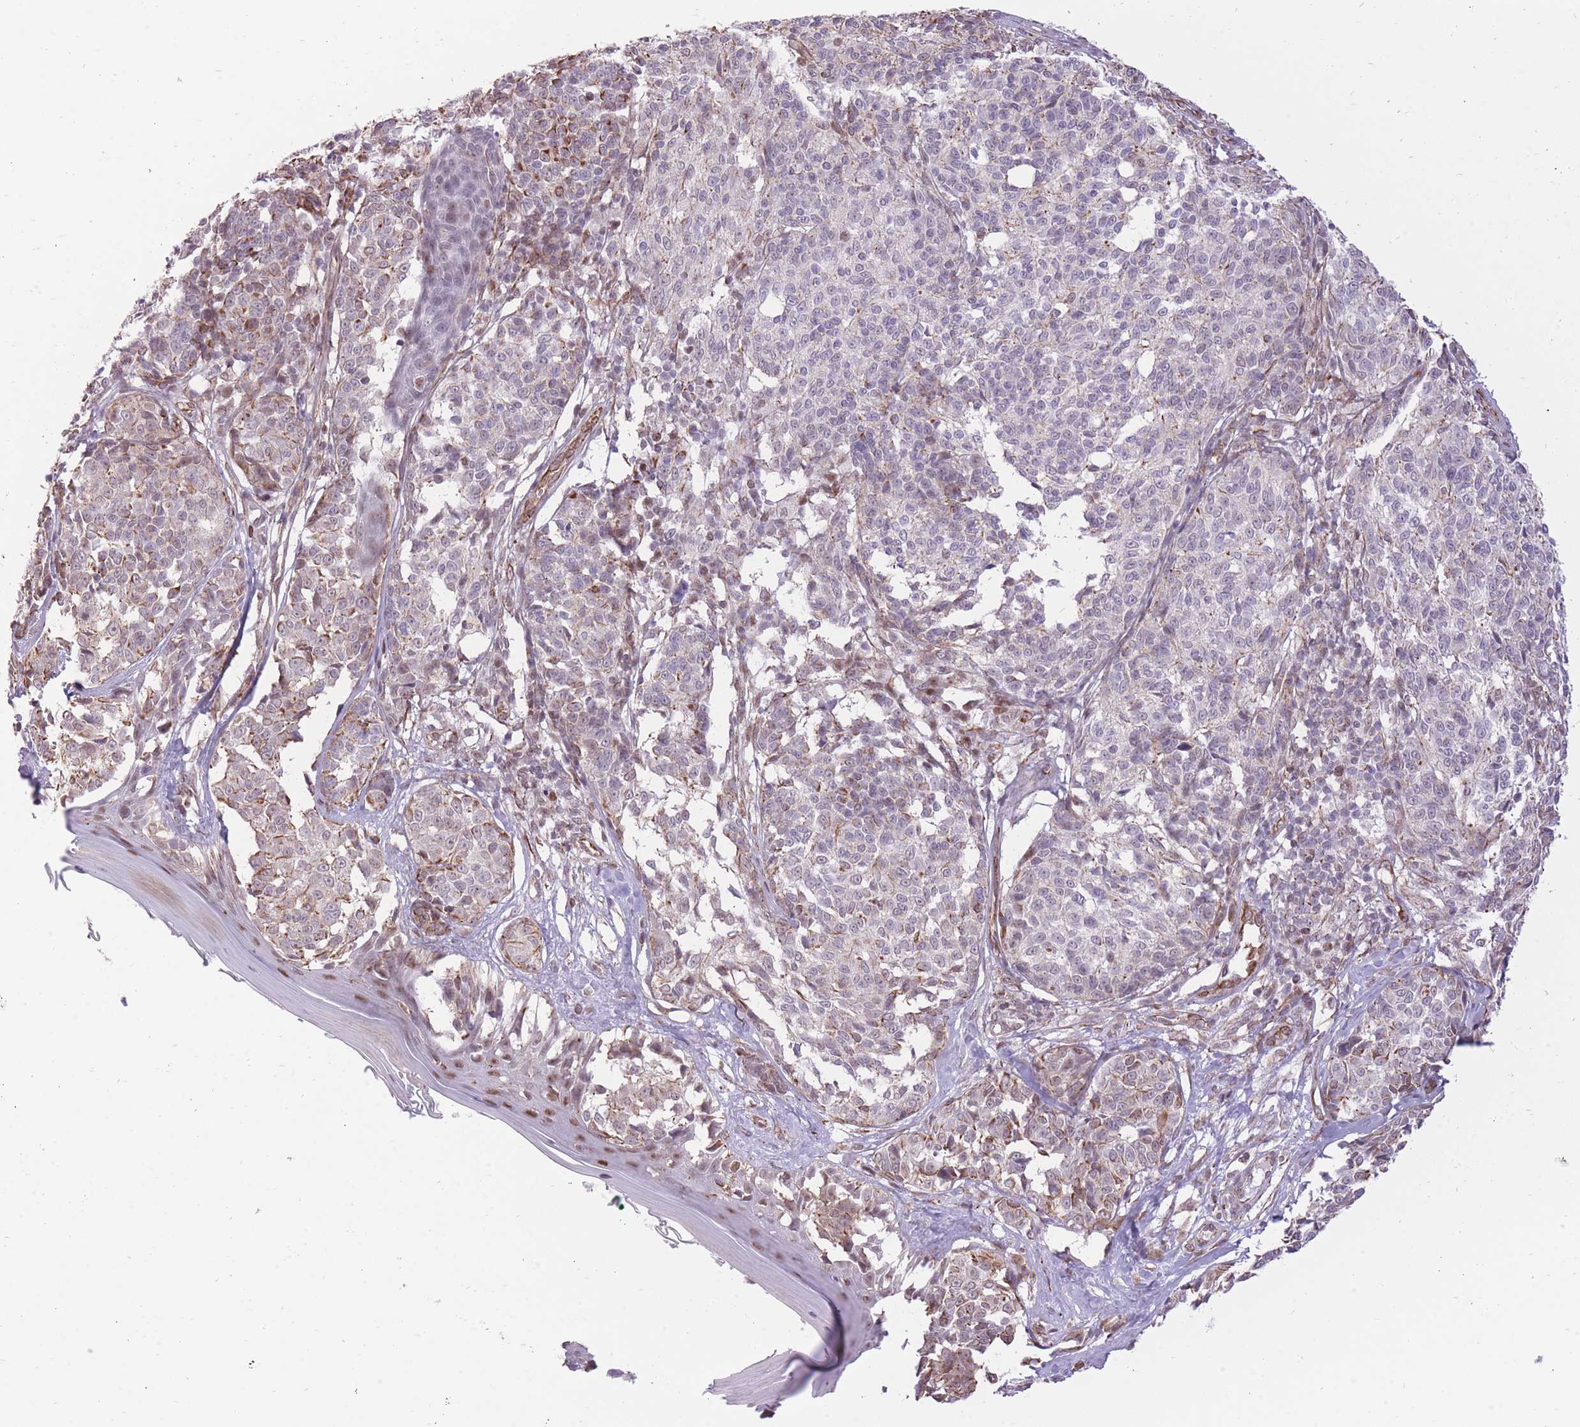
{"staining": {"intensity": "weak", "quantity": "<25%", "location": "nuclear"}, "tissue": "melanoma", "cell_type": "Tumor cells", "image_type": "cancer", "snomed": [{"axis": "morphology", "description": "Malignant melanoma, NOS"}, {"axis": "topography", "description": "Skin of upper extremity"}], "caption": "High power microscopy histopathology image of an immunohistochemistry (IHC) histopathology image of melanoma, revealing no significant positivity in tumor cells.", "gene": "ELL", "patient": {"sex": "male", "age": 40}}